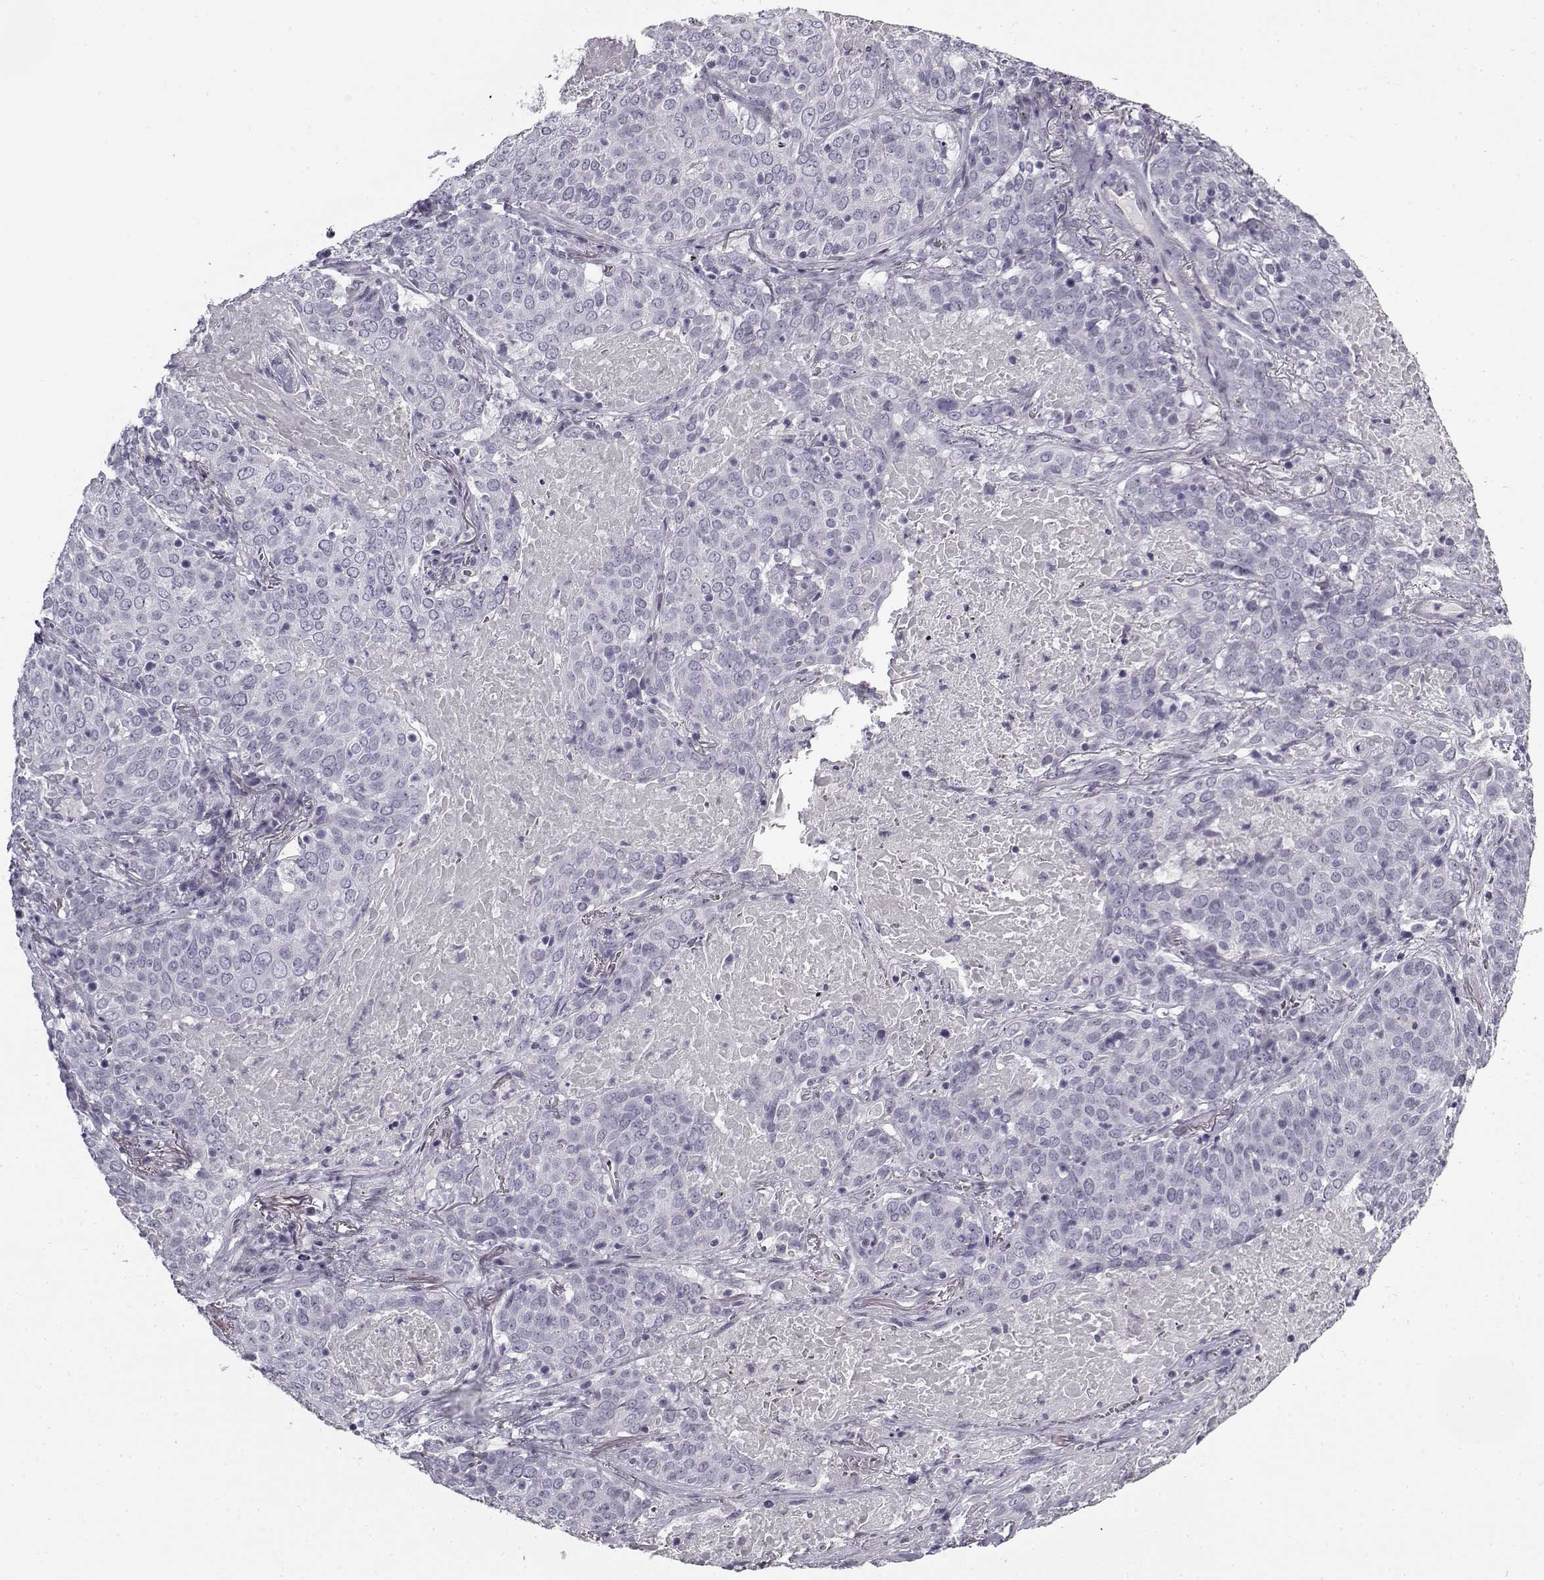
{"staining": {"intensity": "negative", "quantity": "none", "location": "none"}, "tissue": "lung cancer", "cell_type": "Tumor cells", "image_type": "cancer", "snomed": [{"axis": "morphology", "description": "Squamous cell carcinoma, NOS"}, {"axis": "topography", "description": "Lung"}], "caption": "A photomicrograph of human lung squamous cell carcinoma is negative for staining in tumor cells.", "gene": "SNCA", "patient": {"sex": "male", "age": 82}}